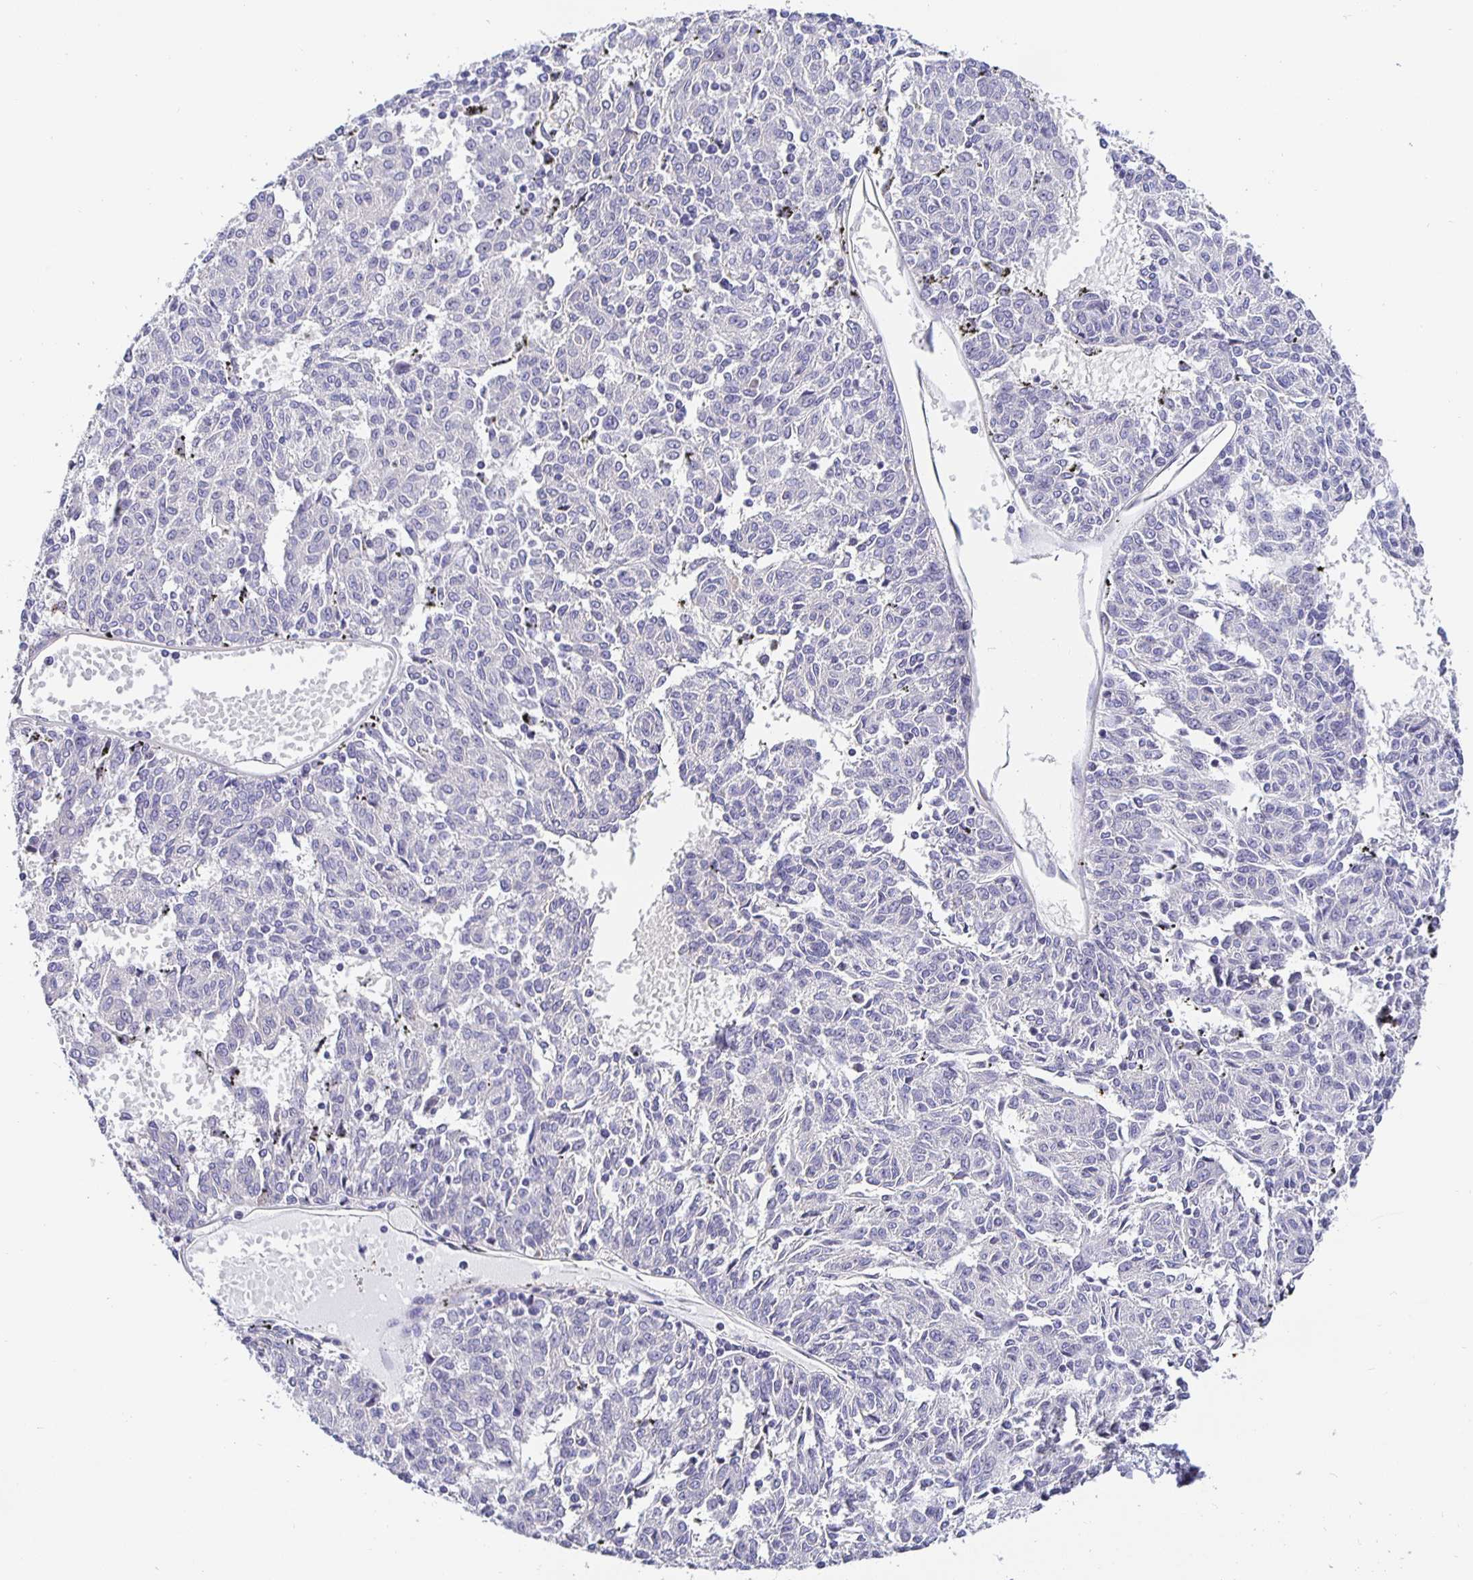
{"staining": {"intensity": "negative", "quantity": "none", "location": "none"}, "tissue": "melanoma", "cell_type": "Tumor cells", "image_type": "cancer", "snomed": [{"axis": "morphology", "description": "Malignant melanoma, NOS"}, {"axis": "topography", "description": "Skin"}], "caption": "DAB immunohistochemical staining of human malignant melanoma reveals no significant staining in tumor cells. (Brightfield microscopy of DAB IHC at high magnification).", "gene": "OPALIN", "patient": {"sex": "female", "age": 72}}